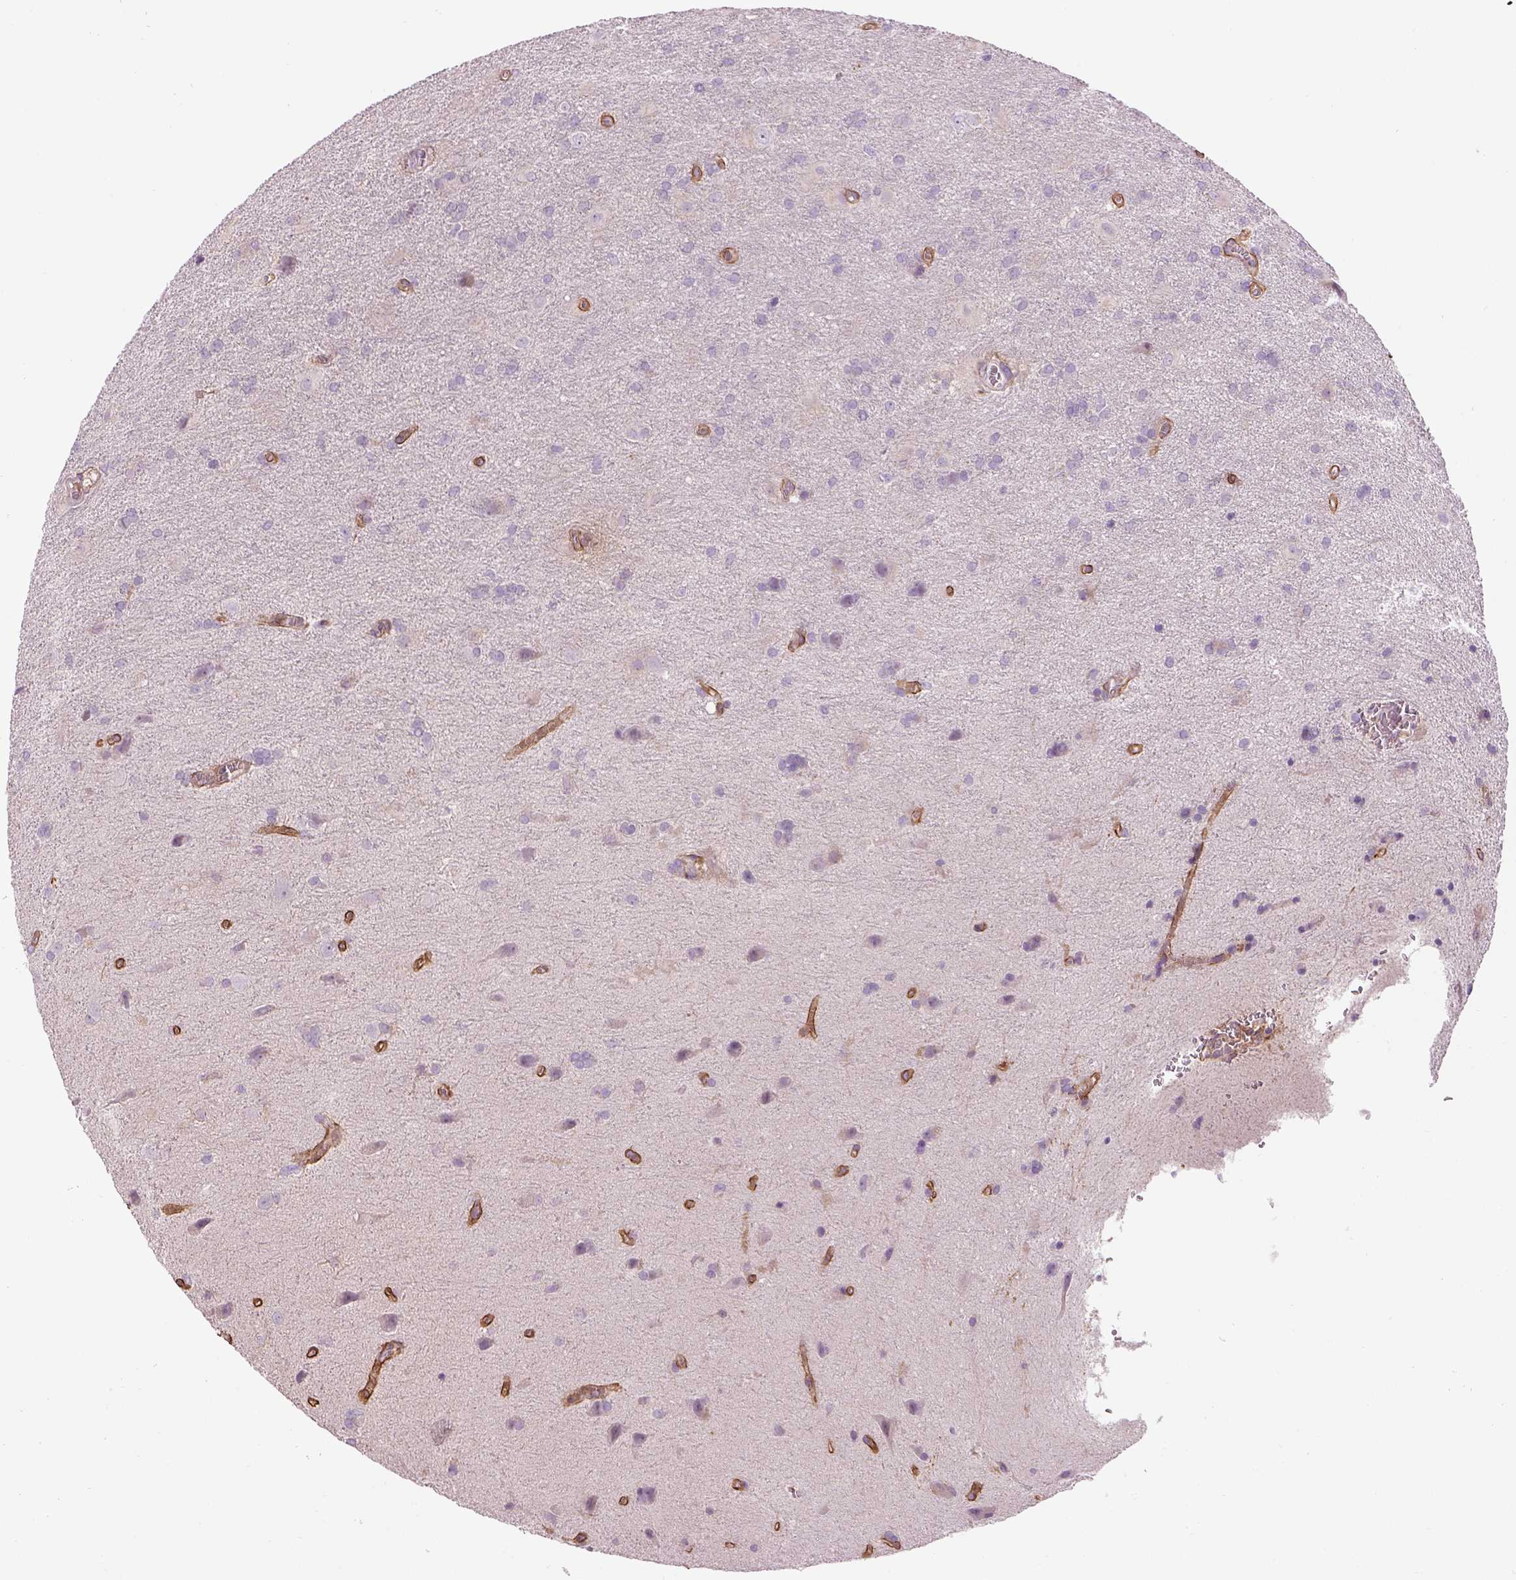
{"staining": {"intensity": "negative", "quantity": "none", "location": "none"}, "tissue": "glioma", "cell_type": "Tumor cells", "image_type": "cancer", "snomed": [{"axis": "morphology", "description": "Glioma, malignant, Low grade"}, {"axis": "topography", "description": "Brain"}], "caption": "DAB (3,3'-diaminobenzidine) immunohistochemical staining of glioma displays no significant expression in tumor cells. (Brightfield microscopy of DAB (3,3'-diaminobenzidine) IHC at high magnification).", "gene": "IFT52", "patient": {"sex": "male", "age": 58}}